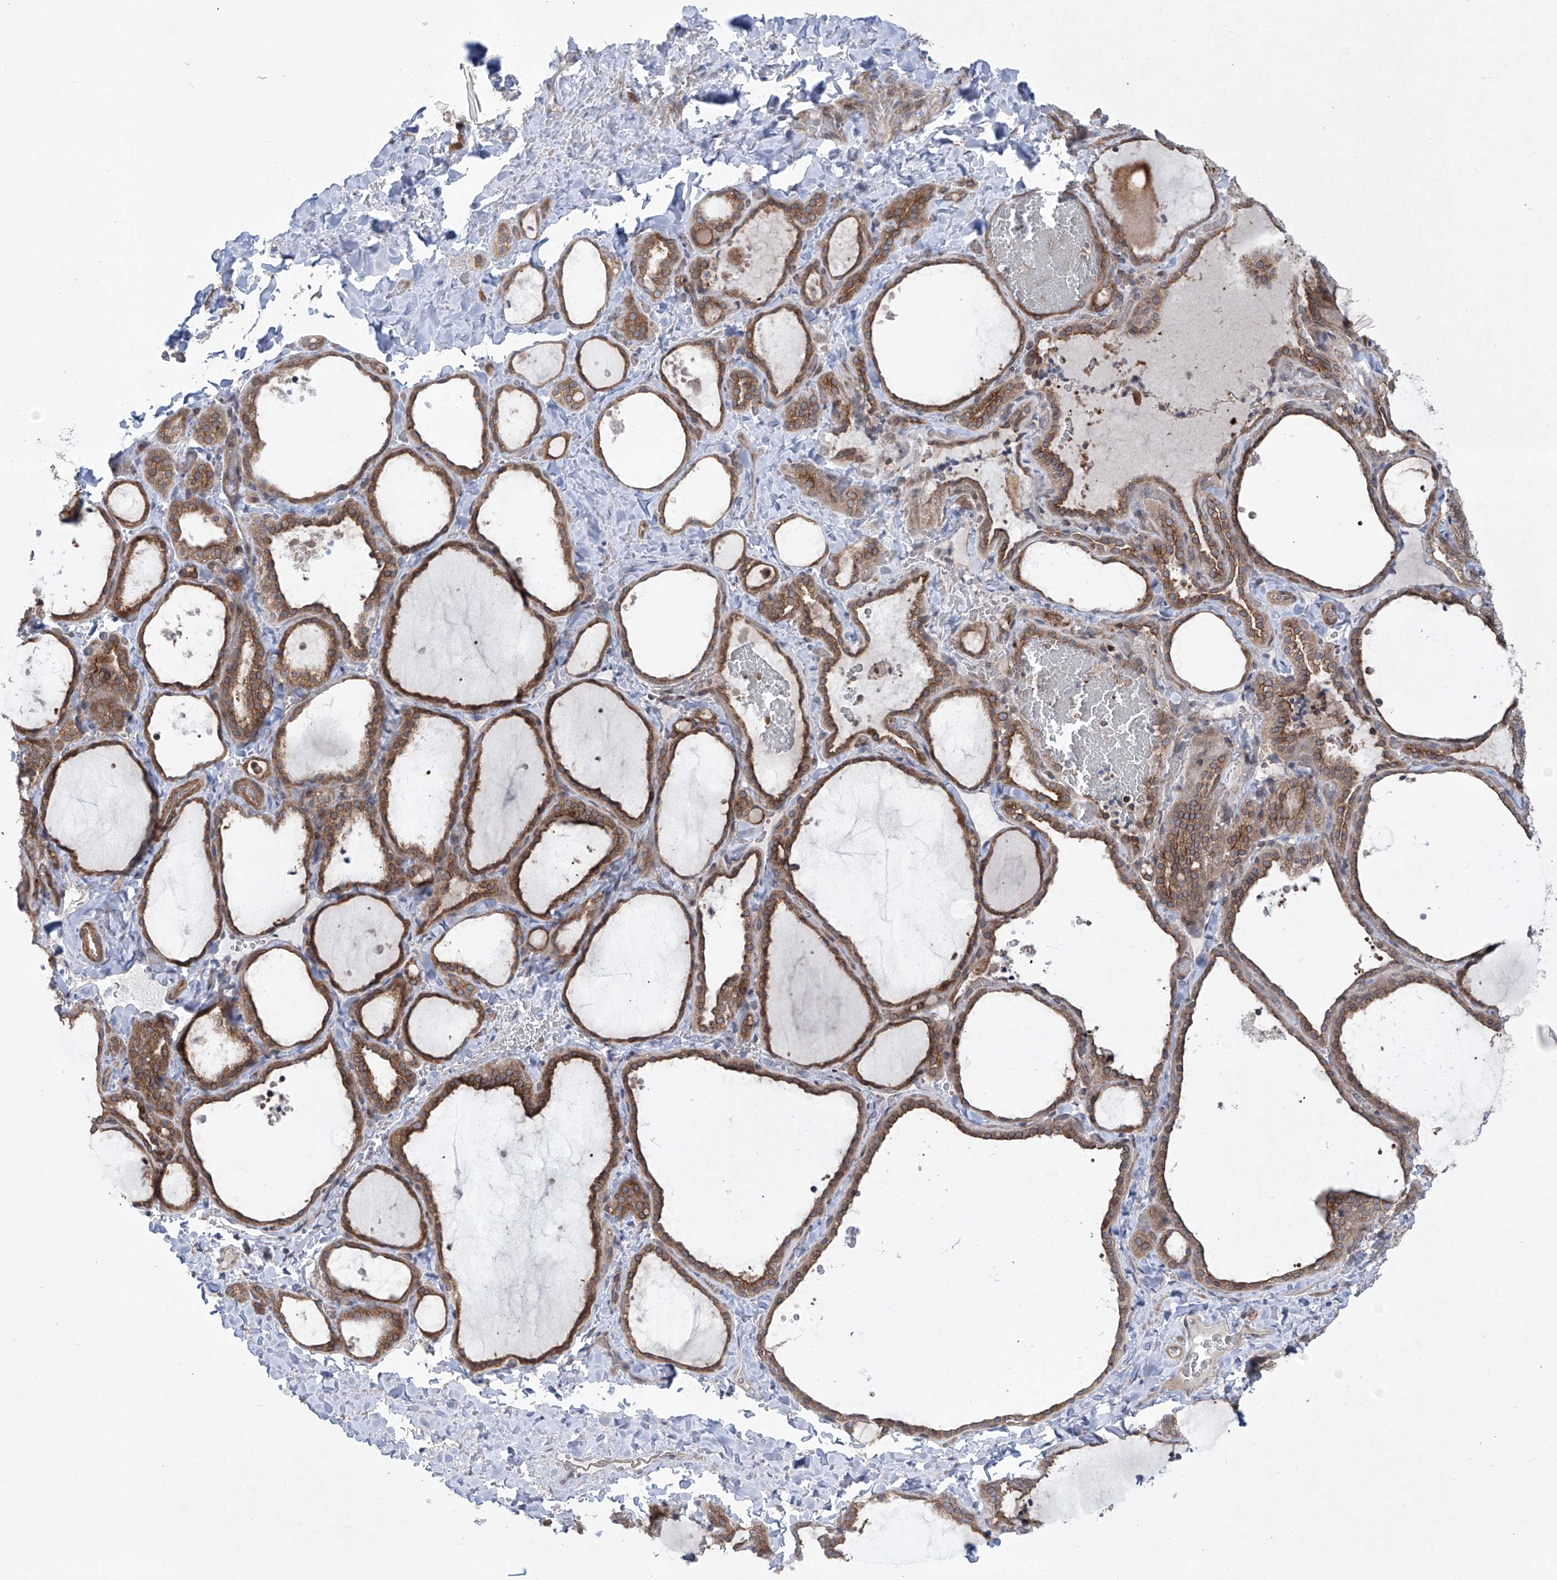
{"staining": {"intensity": "moderate", "quantity": ">75%", "location": "cytoplasmic/membranous"}, "tissue": "thyroid gland", "cell_type": "Glandular cells", "image_type": "normal", "snomed": [{"axis": "morphology", "description": "Normal tissue, NOS"}, {"axis": "topography", "description": "Thyroid gland"}], "caption": "Immunohistochemical staining of normal thyroid gland shows >75% levels of moderate cytoplasmic/membranous protein staining in approximately >75% of glandular cells. The staining is performed using DAB brown chromogen to label protein expression. The nuclei are counter-stained blue using hematoxylin.", "gene": "KLC4", "patient": {"sex": "female", "age": 22}}